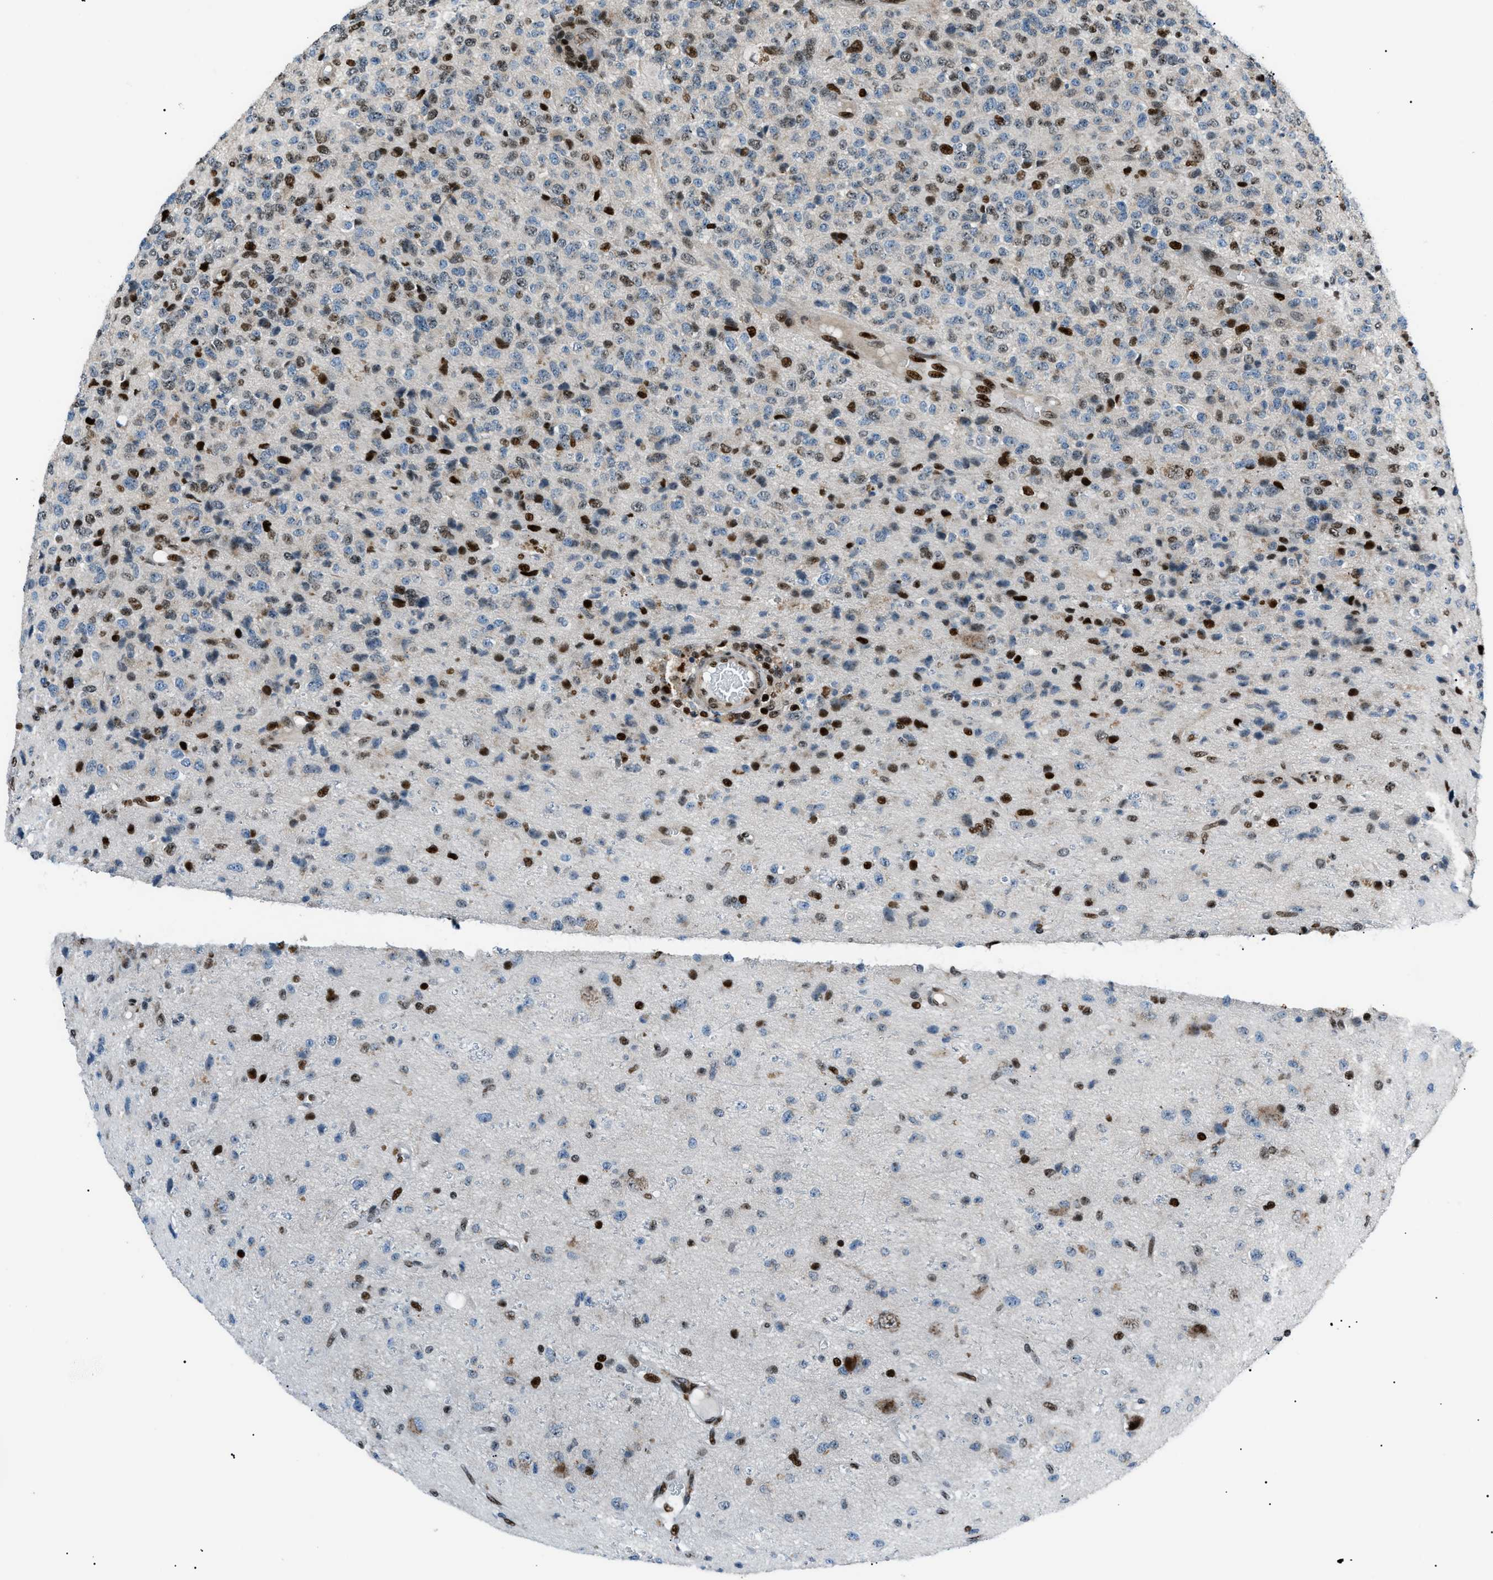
{"staining": {"intensity": "moderate", "quantity": "25%-75%", "location": "nuclear"}, "tissue": "glioma", "cell_type": "Tumor cells", "image_type": "cancer", "snomed": [{"axis": "morphology", "description": "Glioma, malignant, High grade"}, {"axis": "topography", "description": "pancreas cauda"}], "caption": "Glioma stained with a protein marker shows moderate staining in tumor cells.", "gene": "PRKX", "patient": {"sex": "male", "age": 60}}